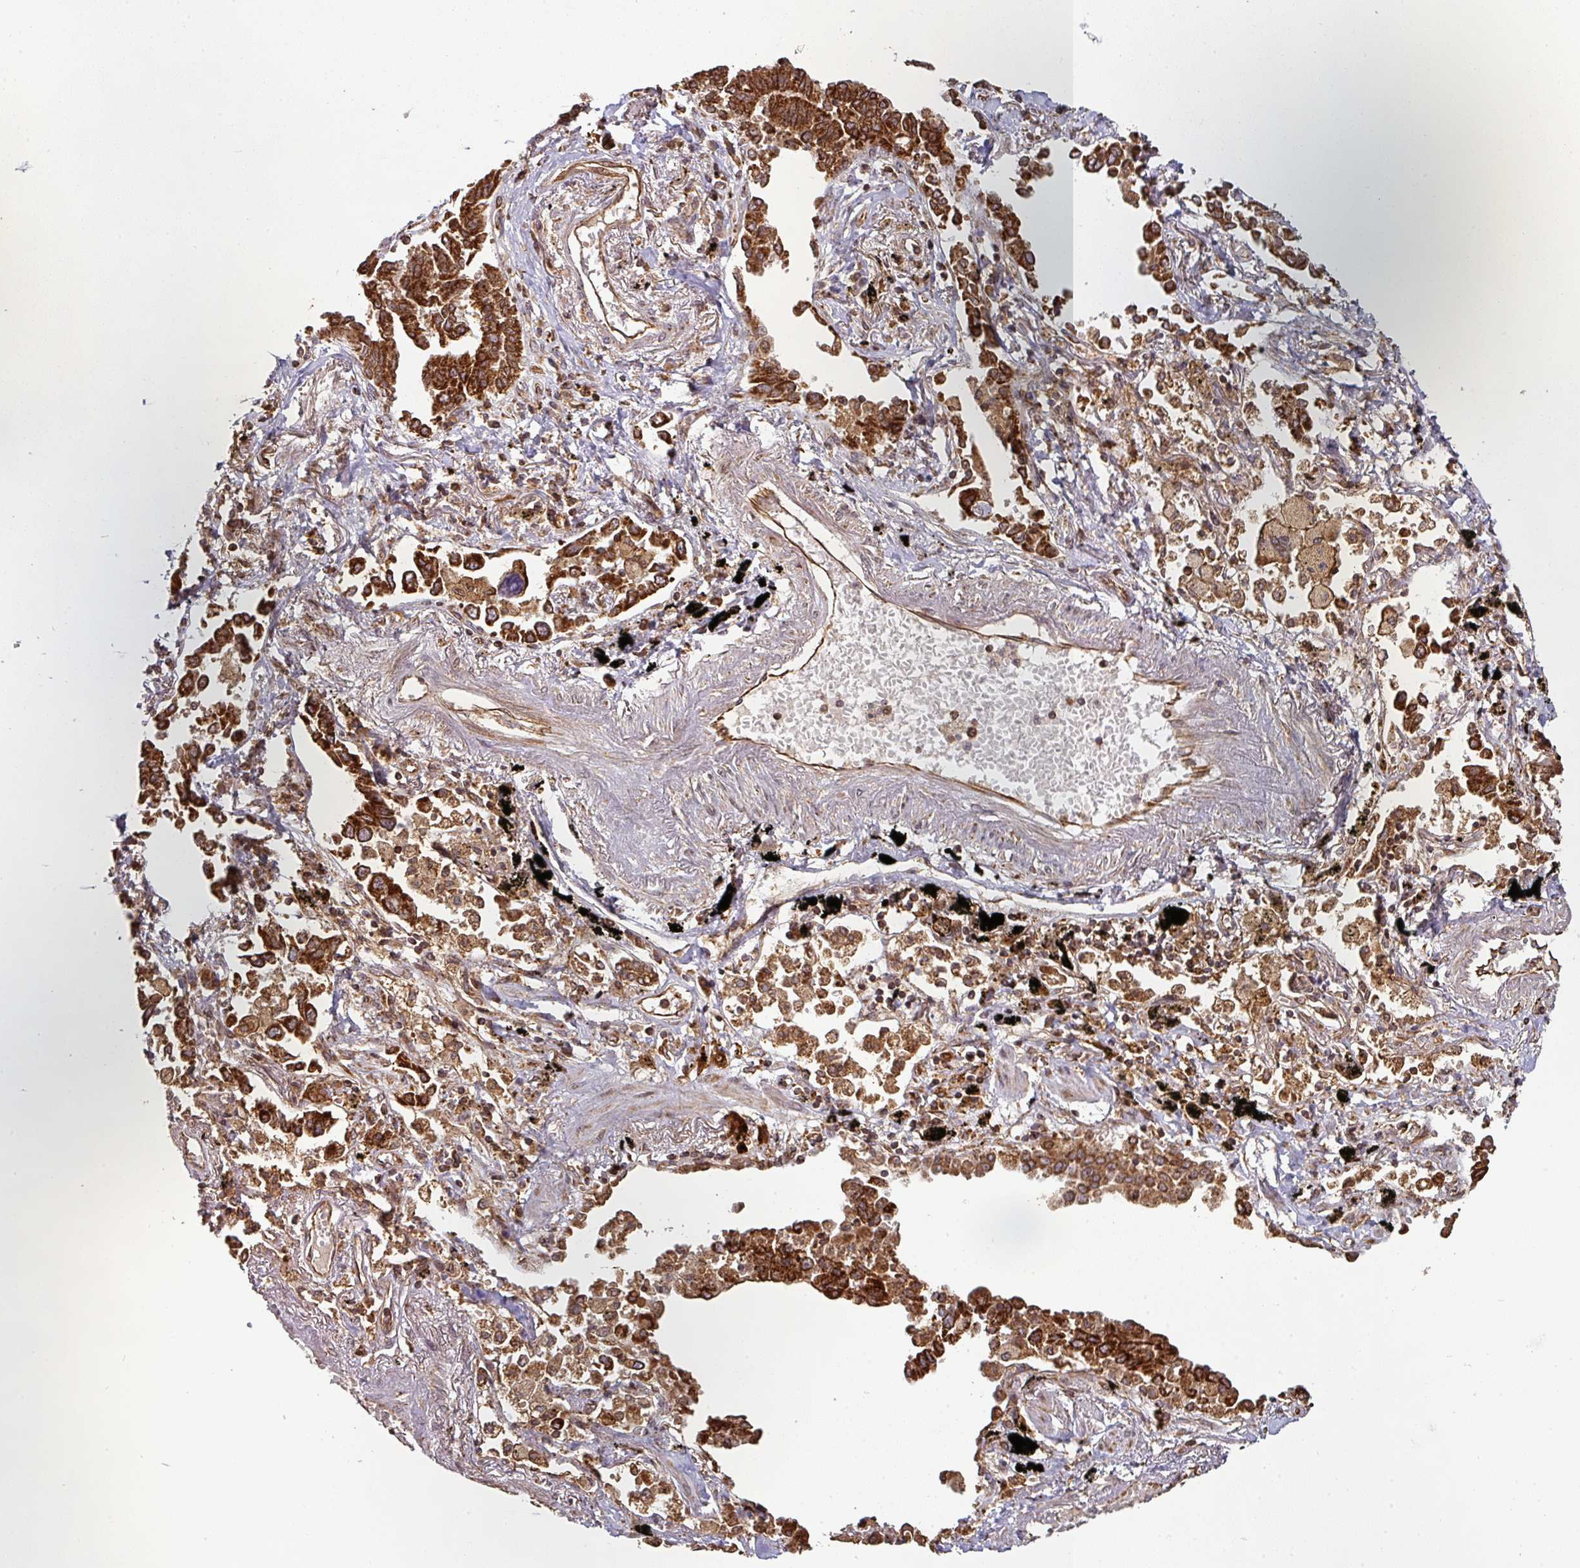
{"staining": {"intensity": "strong", "quantity": ">75%", "location": "cytoplasmic/membranous"}, "tissue": "lung cancer", "cell_type": "Tumor cells", "image_type": "cancer", "snomed": [{"axis": "morphology", "description": "Adenocarcinoma, NOS"}, {"axis": "topography", "description": "Lung"}], "caption": "This image displays immunohistochemistry (IHC) staining of human adenocarcinoma (lung), with high strong cytoplasmic/membranous expression in approximately >75% of tumor cells.", "gene": "TRAP1", "patient": {"sex": "male", "age": 67}}